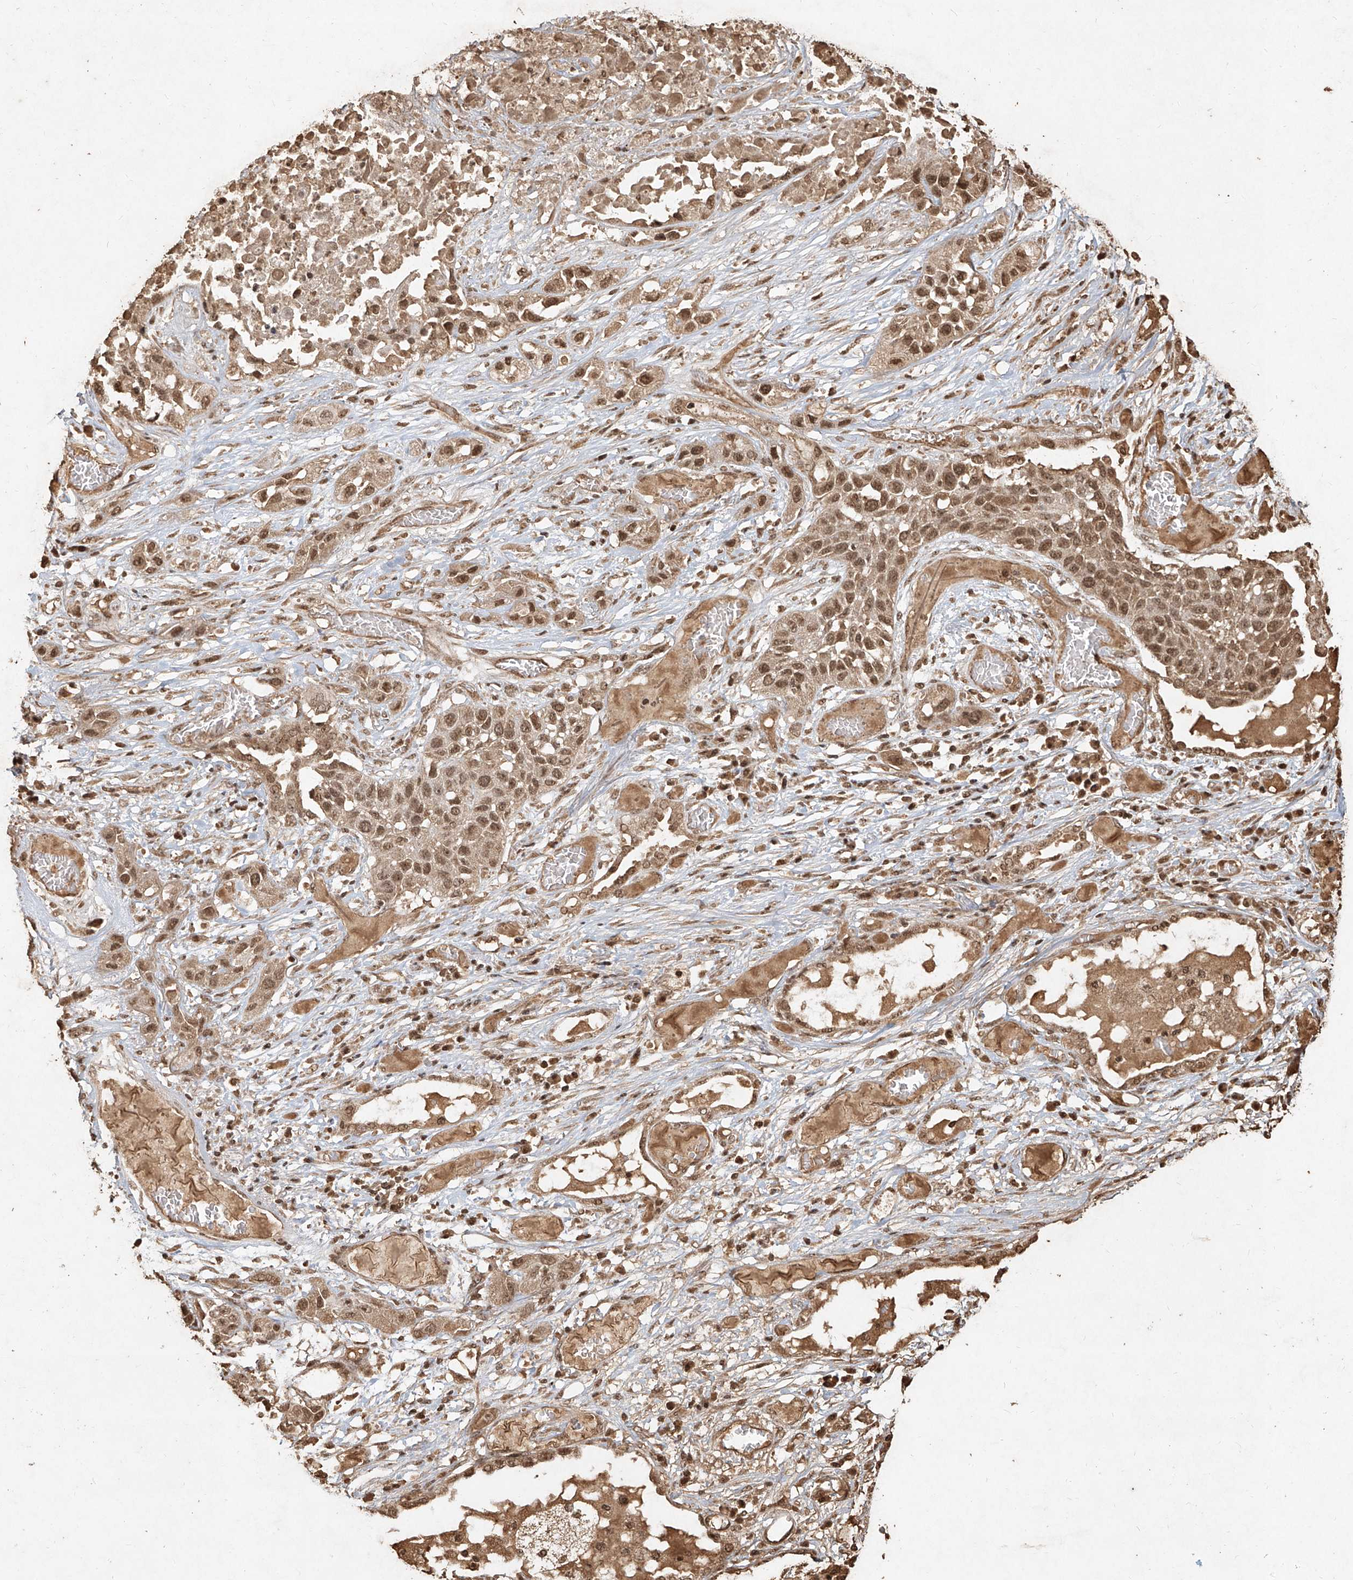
{"staining": {"intensity": "moderate", "quantity": ">75%", "location": "nuclear"}, "tissue": "lung cancer", "cell_type": "Tumor cells", "image_type": "cancer", "snomed": [{"axis": "morphology", "description": "Squamous cell carcinoma, NOS"}, {"axis": "topography", "description": "Lung"}], "caption": "Tumor cells exhibit medium levels of moderate nuclear staining in about >75% of cells in human squamous cell carcinoma (lung).", "gene": "UBE2K", "patient": {"sex": "male", "age": 71}}